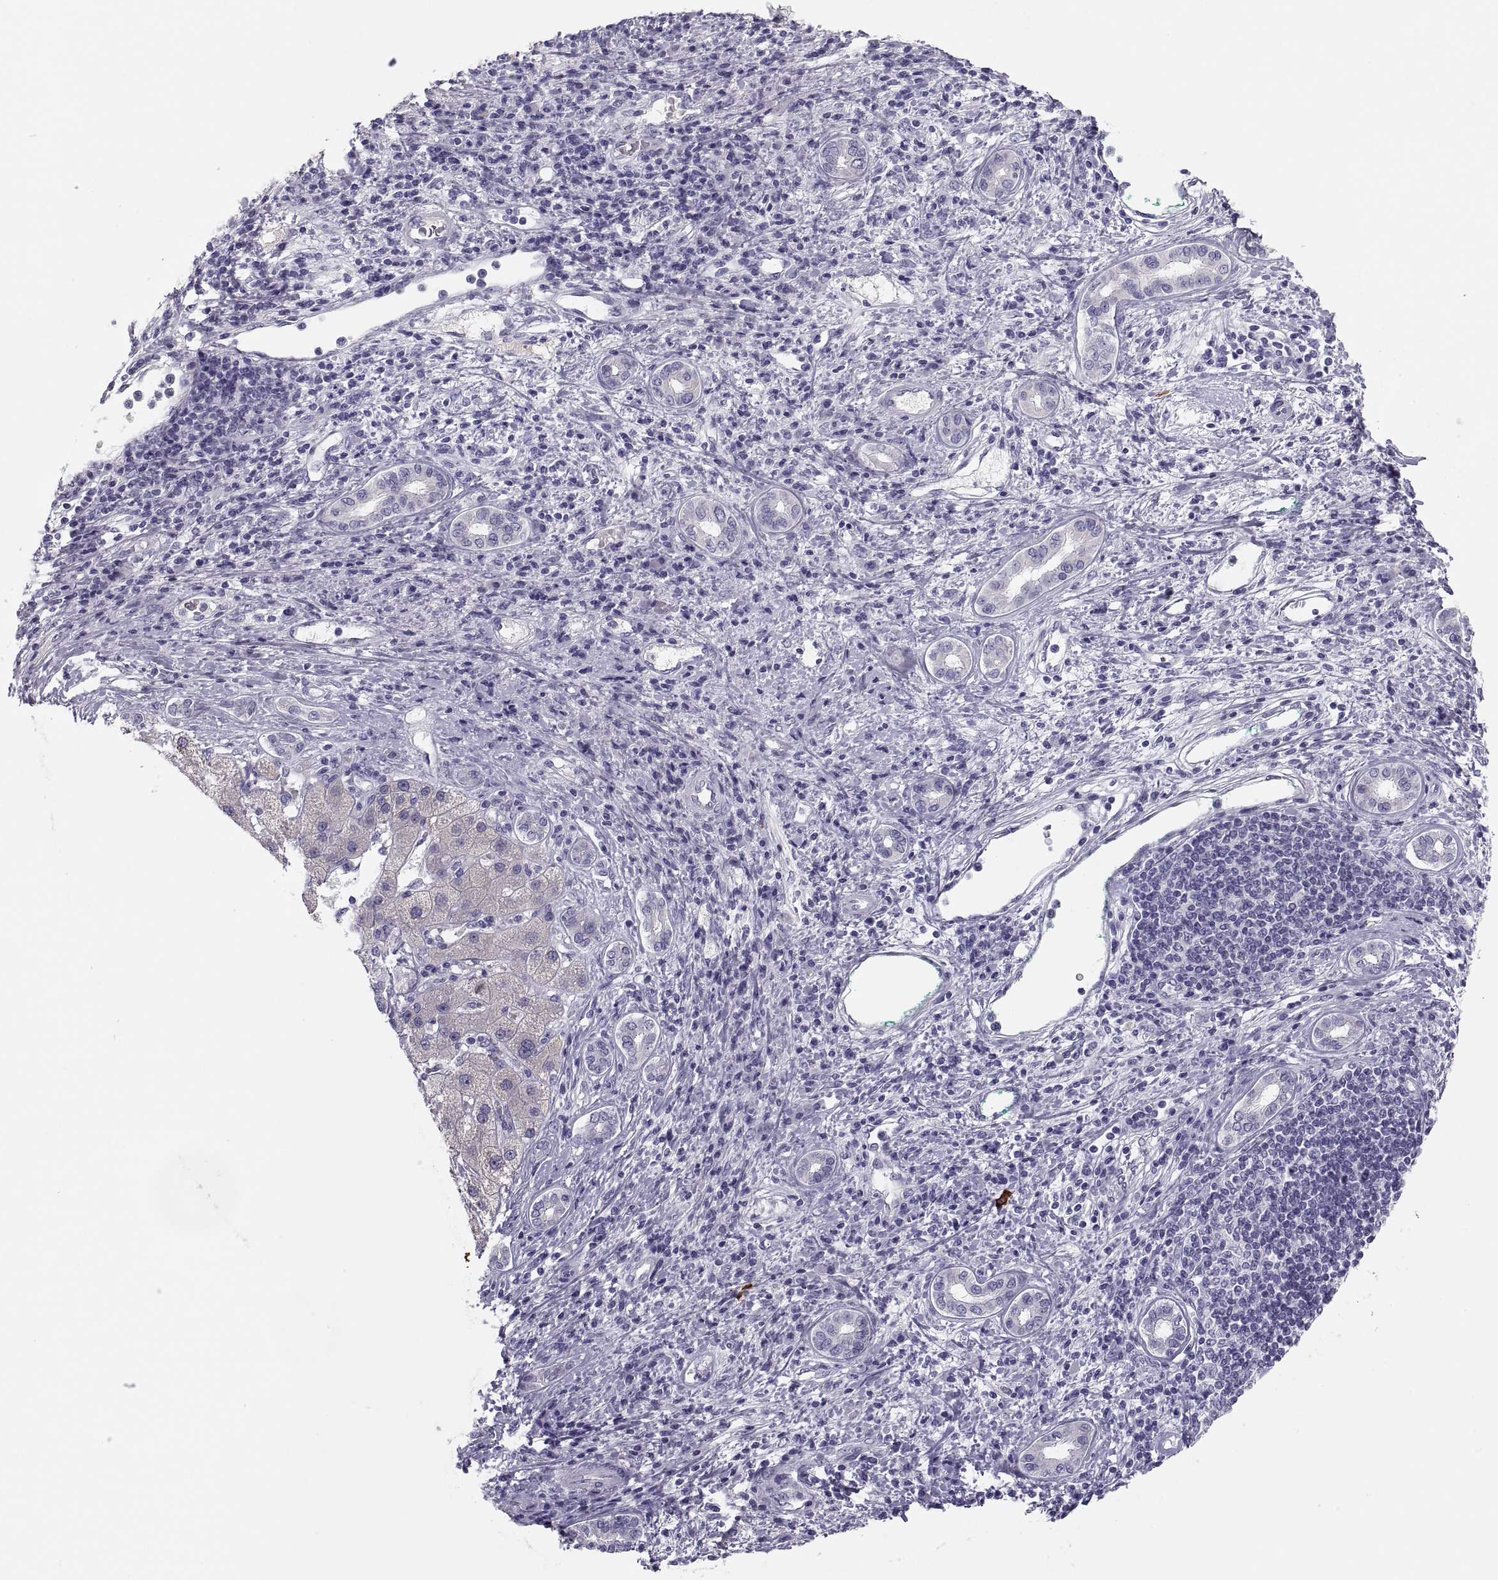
{"staining": {"intensity": "negative", "quantity": "none", "location": "none"}, "tissue": "liver cancer", "cell_type": "Tumor cells", "image_type": "cancer", "snomed": [{"axis": "morphology", "description": "Carcinoma, Hepatocellular, NOS"}, {"axis": "topography", "description": "Liver"}], "caption": "Histopathology image shows no significant protein expression in tumor cells of liver cancer.", "gene": "MAGEB2", "patient": {"sex": "male", "age": 65}}